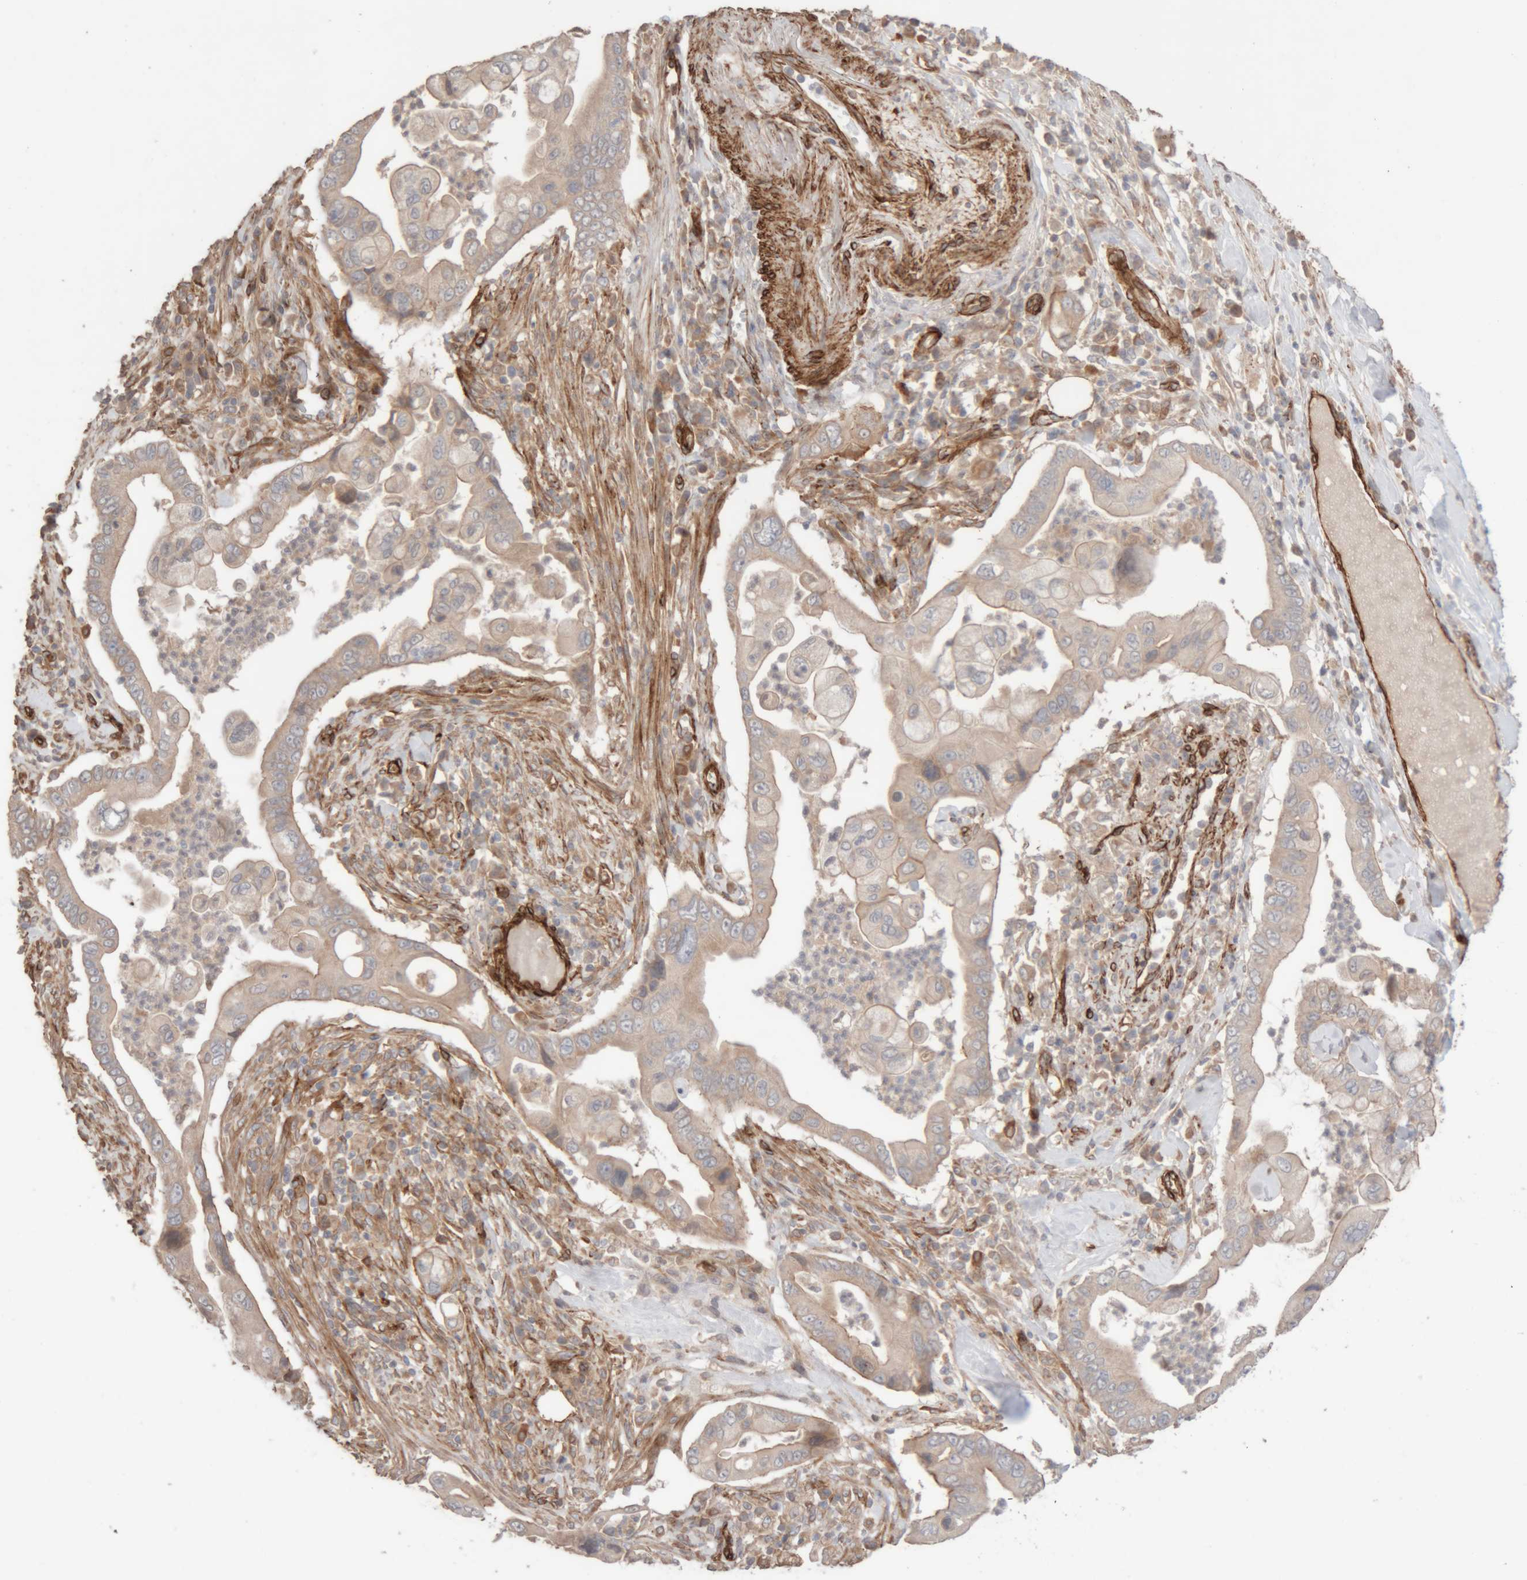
{"staining": {"intensity": "weak", "quantity": "<25%", "location": "cytoplasmic/membranous"}, "tissue": "pancreatic cancer", "cell_type": "Tumor cells", "image_type": "cancer", "snomed": [{"axis": "morphology", "description": "Adenocarcinoma, NOS"}, {"axis": "topography", "description": "Pancreas"}], "caption": "Tumor cells show no significant staining in pancreatic adenocarcinoma.", "gene": "RAB32", "patient": {"sex": "male", "age": 78}}